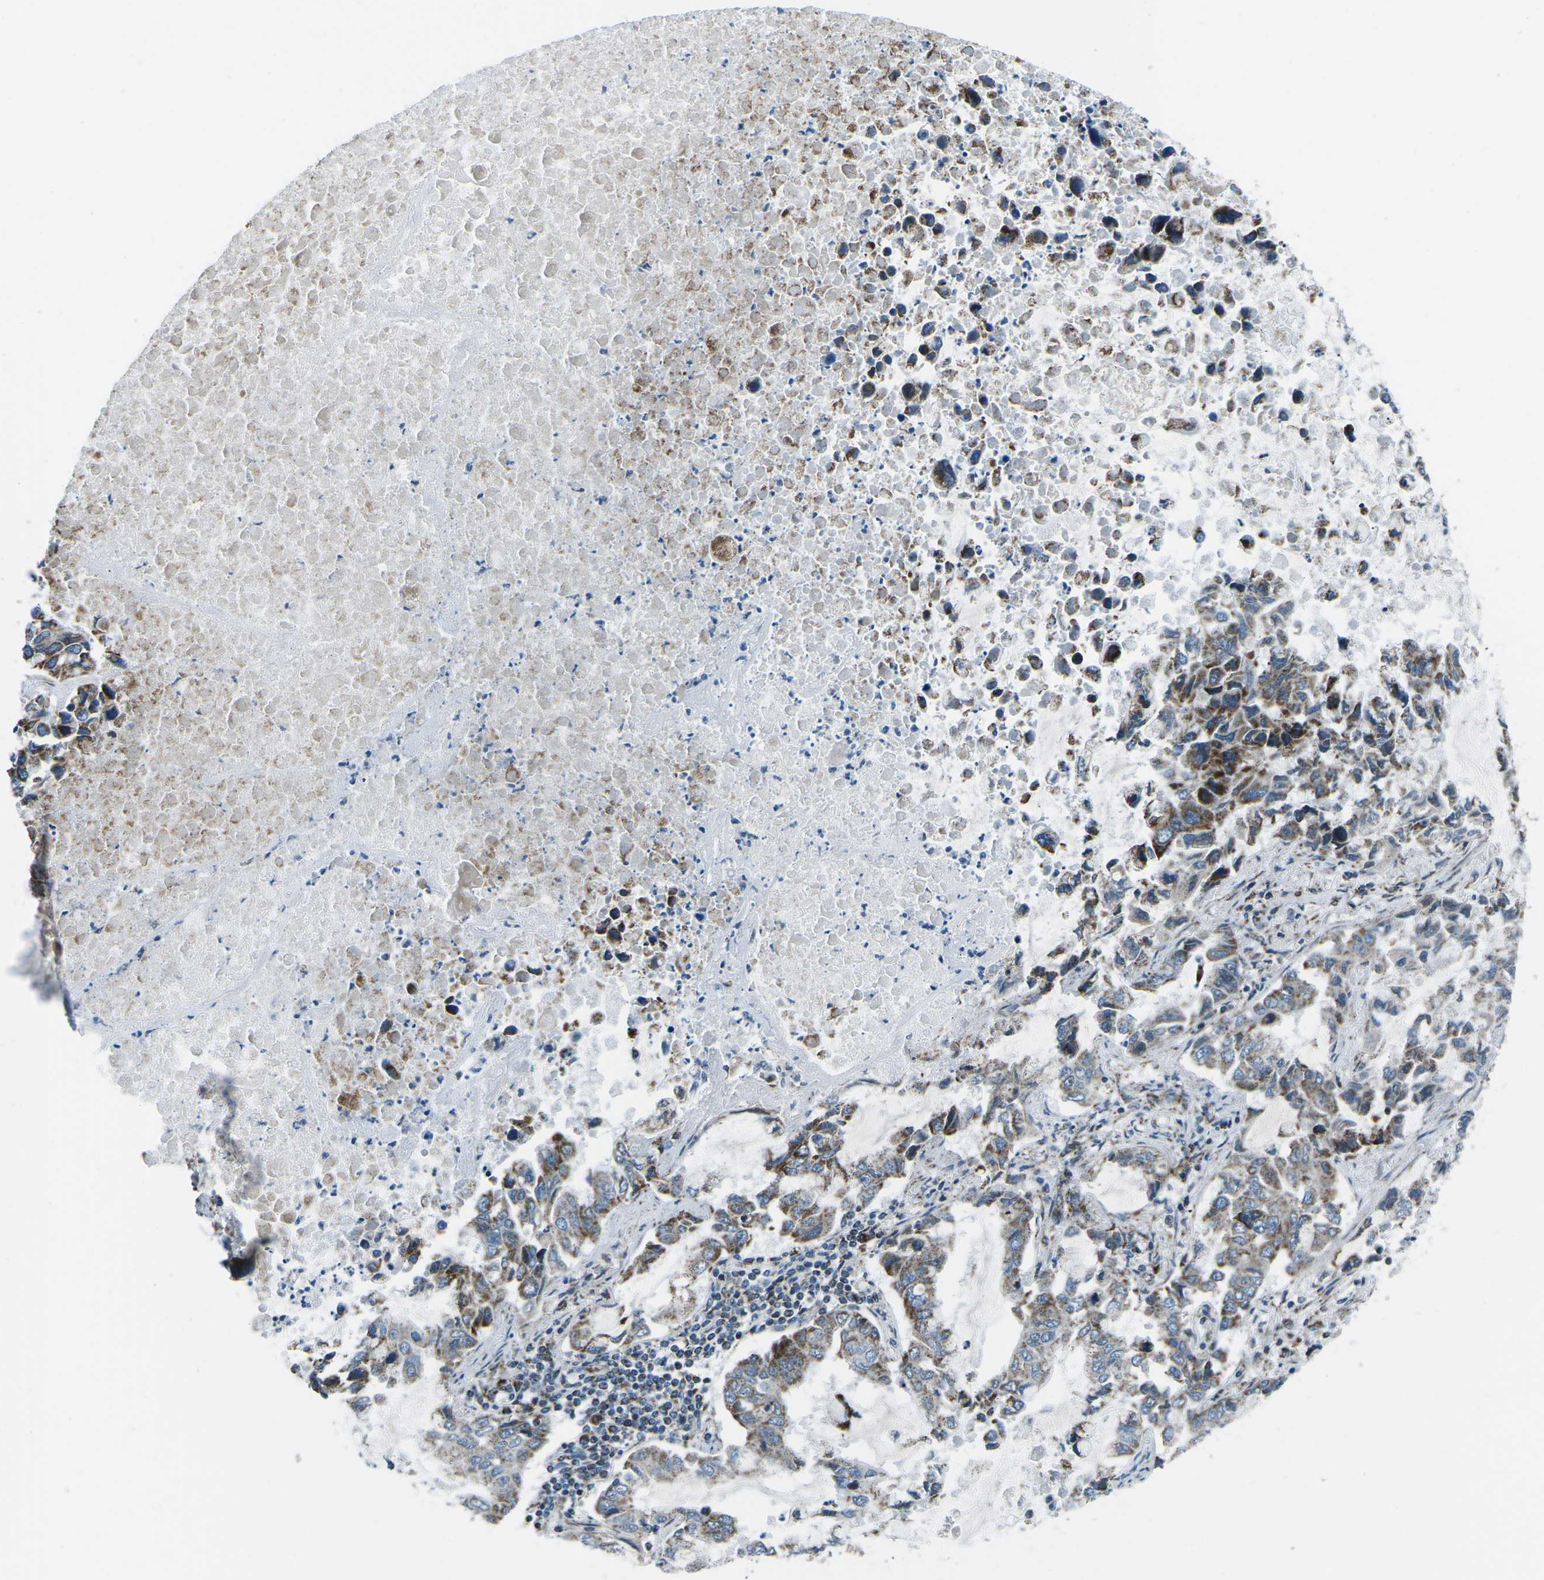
{"staining": {"intensity": "moderate", "quantity": ">75%", "location": "cytoplasmic/membranous"}, "tissue": "lung cancer", "cell_type": "Tumor cells", "image_type": "cancer", "snomed": [{"axis": "morphology", "description": "Adenocarcinoma, NOS"}, {"axis": "topography", "description": "Lung"}], "caption": "Human lung cancer stained with a protein marker shows moderate staining in tumor cells.", "gene": "RFESD", "patient": {"sex": "male", "age": 64}}